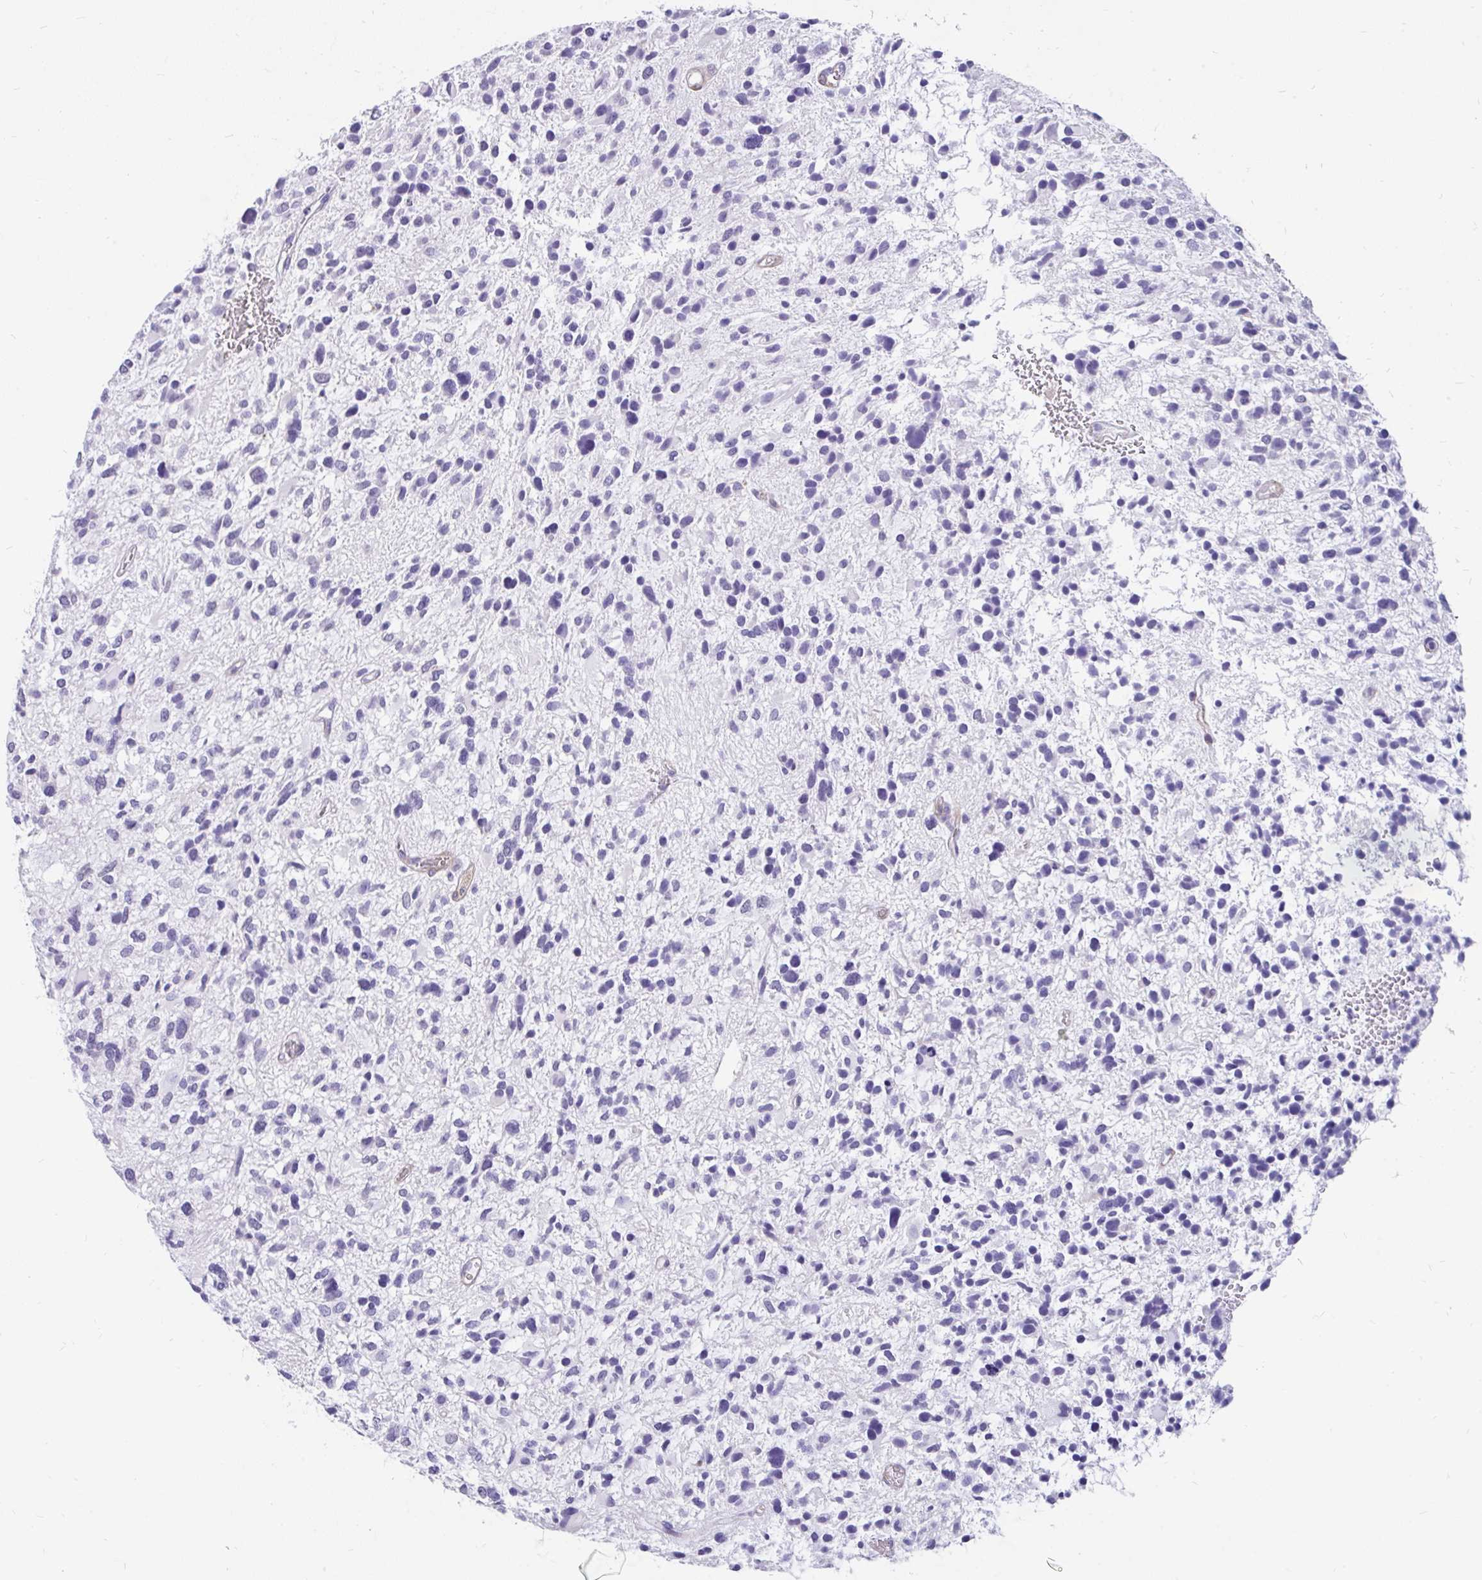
{"staining": {"intensity": "negative", "quantity": "none", "location": "none"}, "tissue": "glioma", "cell_type": "Tumor cells", "image_type": "cancer", "snomed": [{"axis": "morphology", "description": "Glioma, malignant, High grade"}, {"axis": "topography", "description": "Brain"}], "caption": "Tumor cells are negative for brown protein staining in malignant high-grade glioma. (DAB (3,3'-diaminobenzidine) immunohistochemistry with hematoxylin counter stain).", "gene": "EML5", "patient": {"sex": "female", "age": 11}}